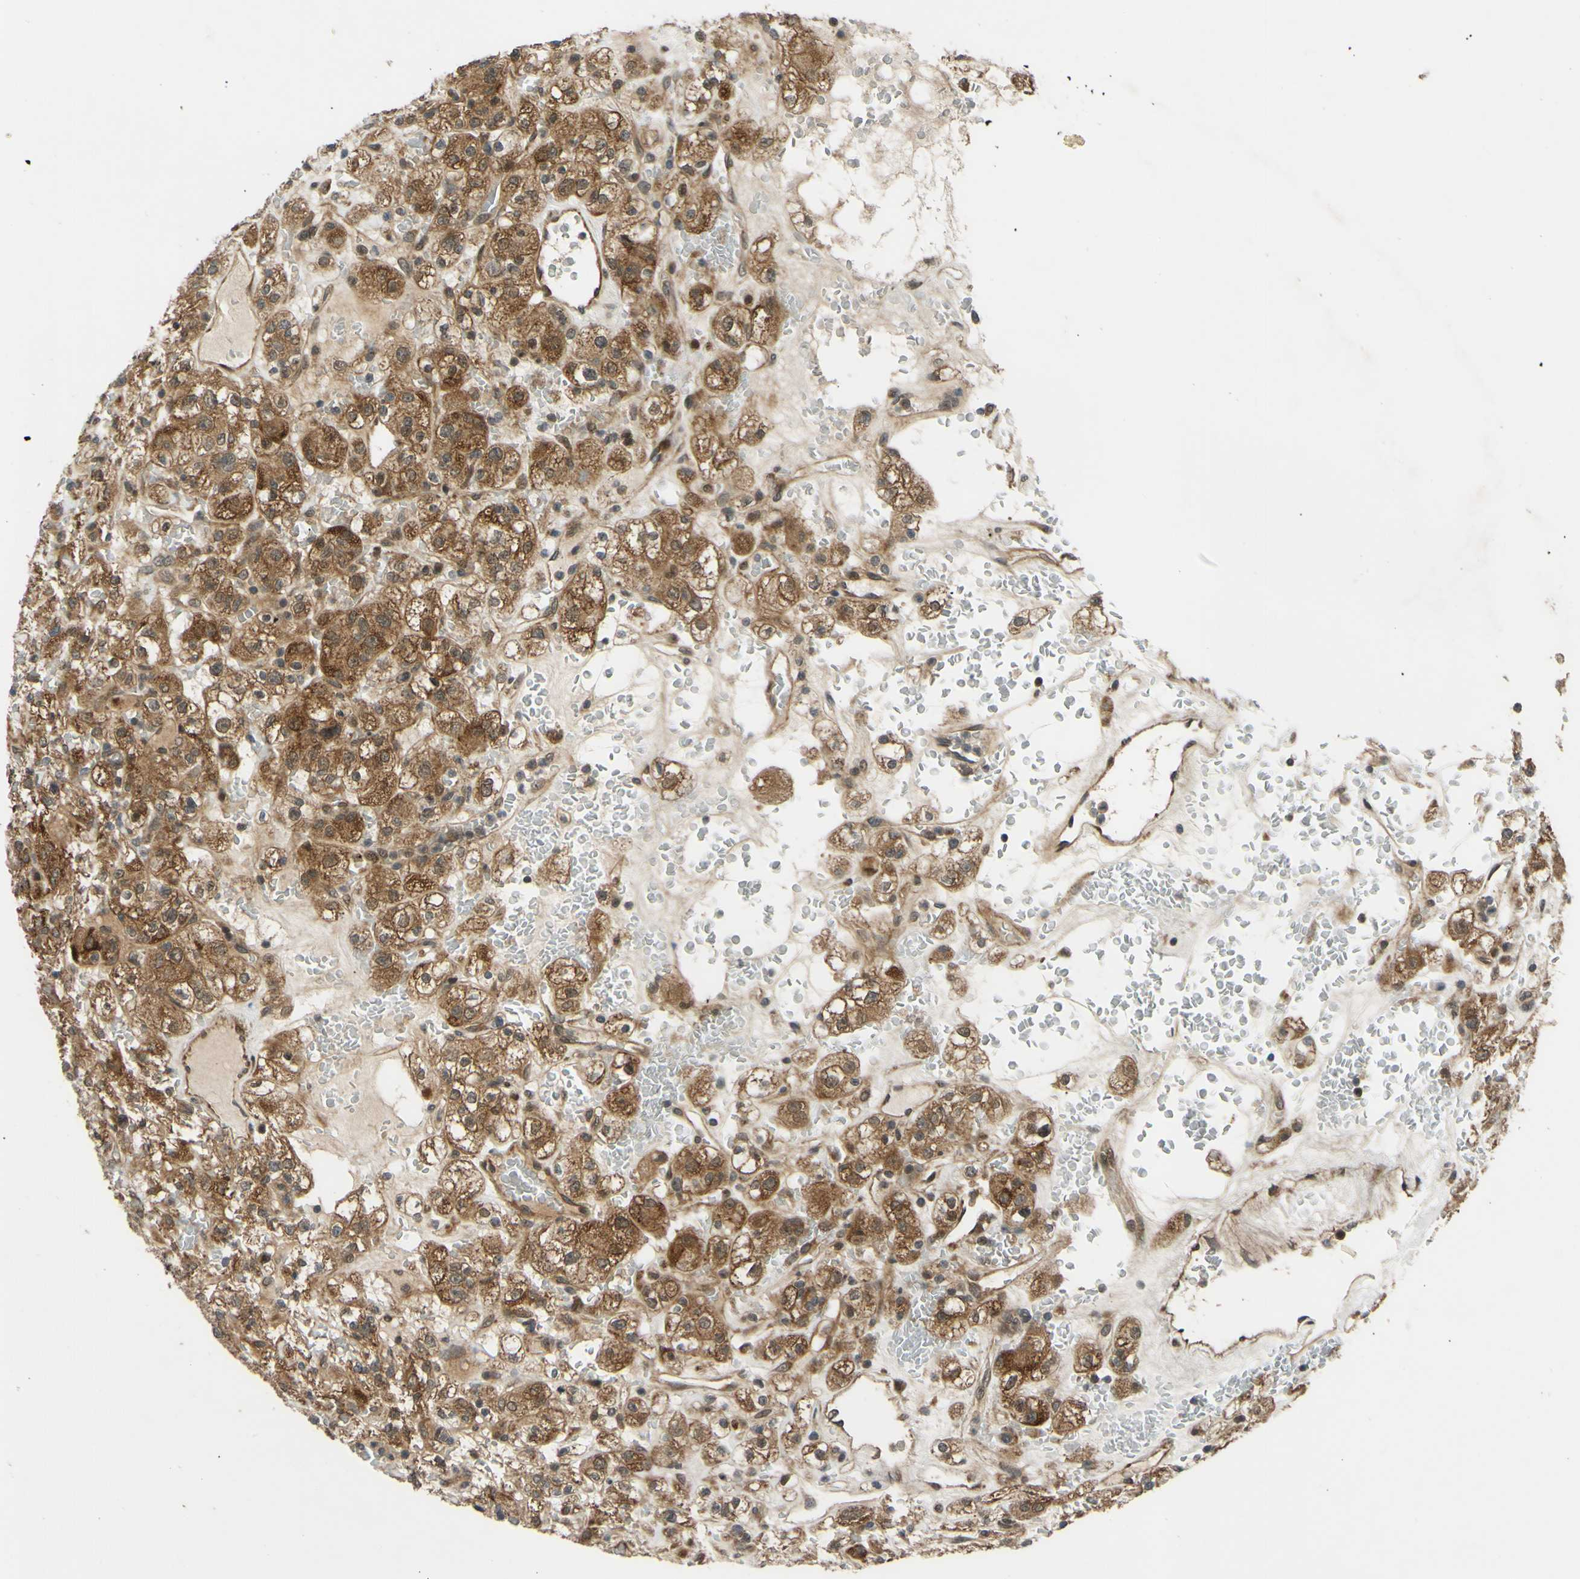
{"staining": {"intensity": "moderate", "quantity": ">75%", "location": "cytoplasmic/membranous"}, "tissue": "renal cancer", "cell_type": "Tumor cells", "image_type": "cancer", "snomed": [{"axis": "morphology", "description": "Normal tissue, NOS"}, {"axis": "morphology", "description": "Adenocarcinoma, NOS"}, {"axis": "topography", "description": "Kidney"}], "caption": "This is a micrograph of immunohistochemistry staining of renal cancer, which shows moderate staining in the cytoplasmic/membranous of tumor cells.", "gene": "ABCC8", "patient": {"sex": "female", "age": 72}}